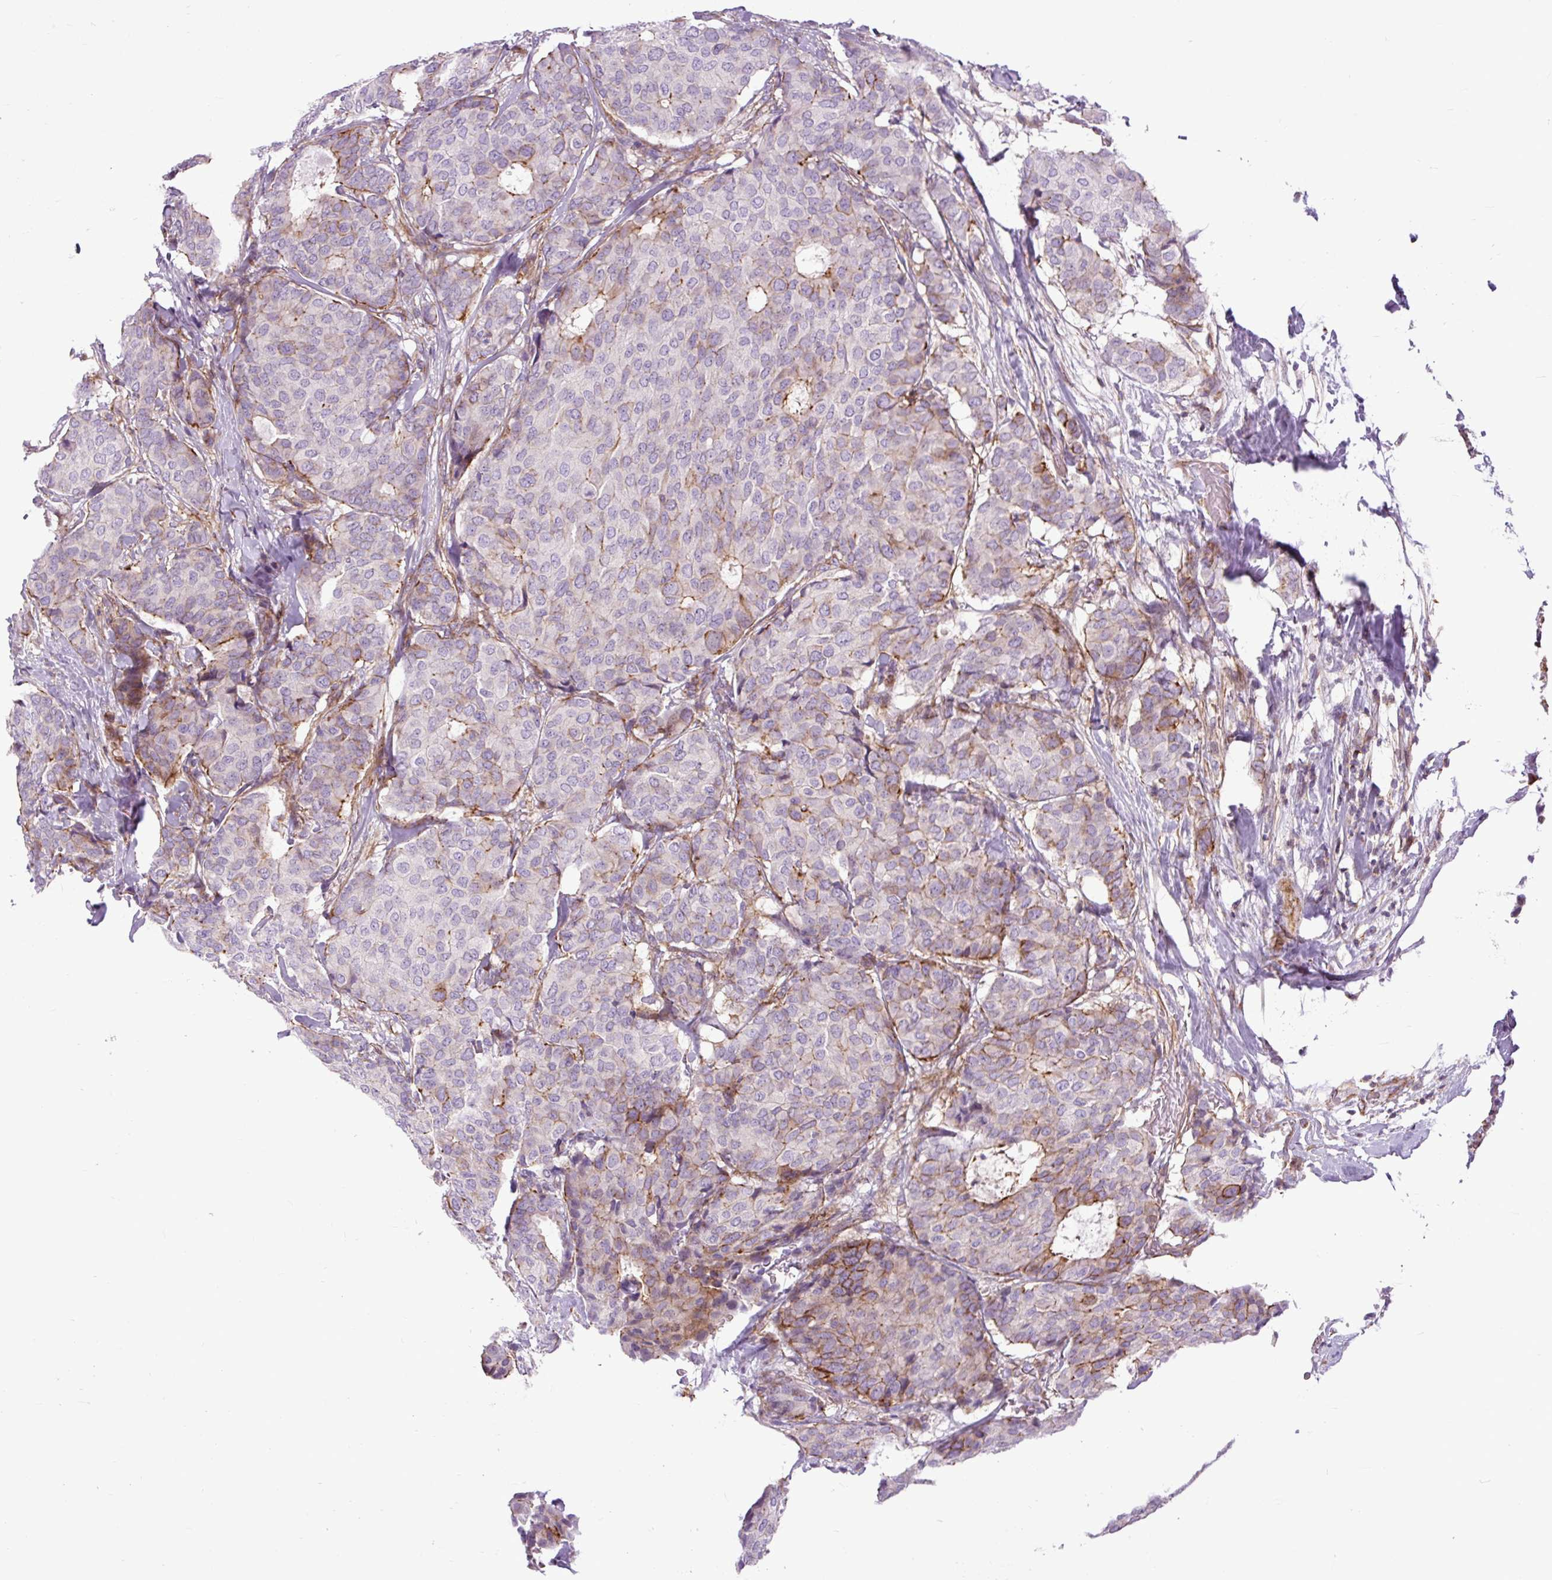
{"staining": {"intensity": "moderate", "quantity": "<25%", "location": "cytoplasmic/membranous"}, "tissue": "breast cancer", "cell_type": "Tumor cells", "image_type": "cancer", "snomed": [{"axis": "morphology", "description": "Duct carcinoma"}, {"axis": "topography", "description": "Breast"}], "caption": "Breast cancer stained with a brown dye exhibits moderate cytoplasmic/membranous positive positivity in about <25% of tumor cells.", "gene": "ZNF197", "patient": {"sex": "female", "age": 75}}